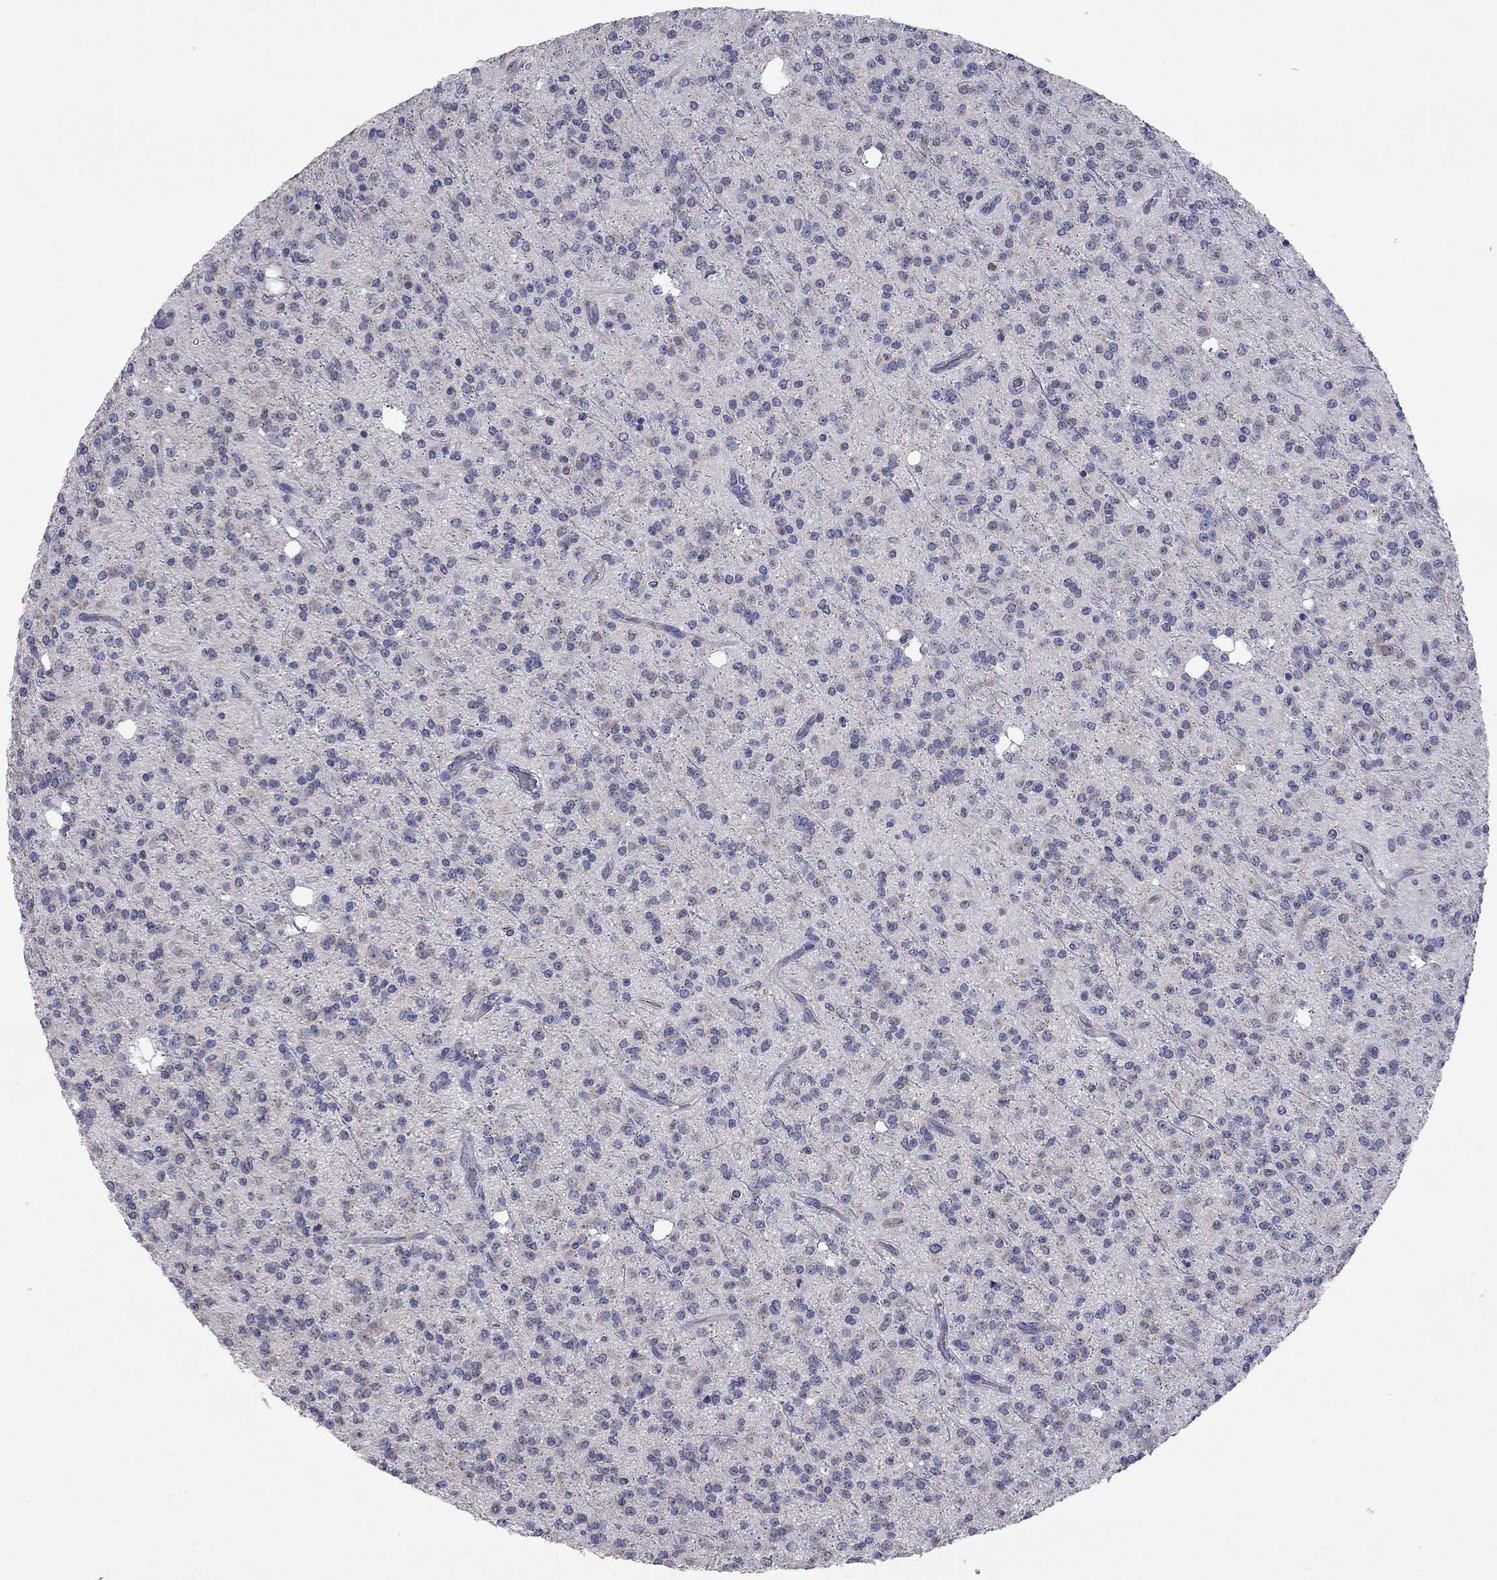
{"staining": {"intensity": "negative", "quantity": "none", "location": "none"}, "tissue": "glioma", "cell_type": "Tumor cells", "image_type": "cancer", "snomed": [{"axis": "morphology", "description": "Glioma, malignant, Low grade"}, {"axis": "topography", "description": "Brain"}], "caption": "IHC of human glioma reveals no staining in tumor cells. Brightfield microscopy of IHC stained with DAB (brown) and hematoxylin (blue), captured at high magnification.", "gene": "OPRK1", "patient": {"sex": "male", "age": 27}}